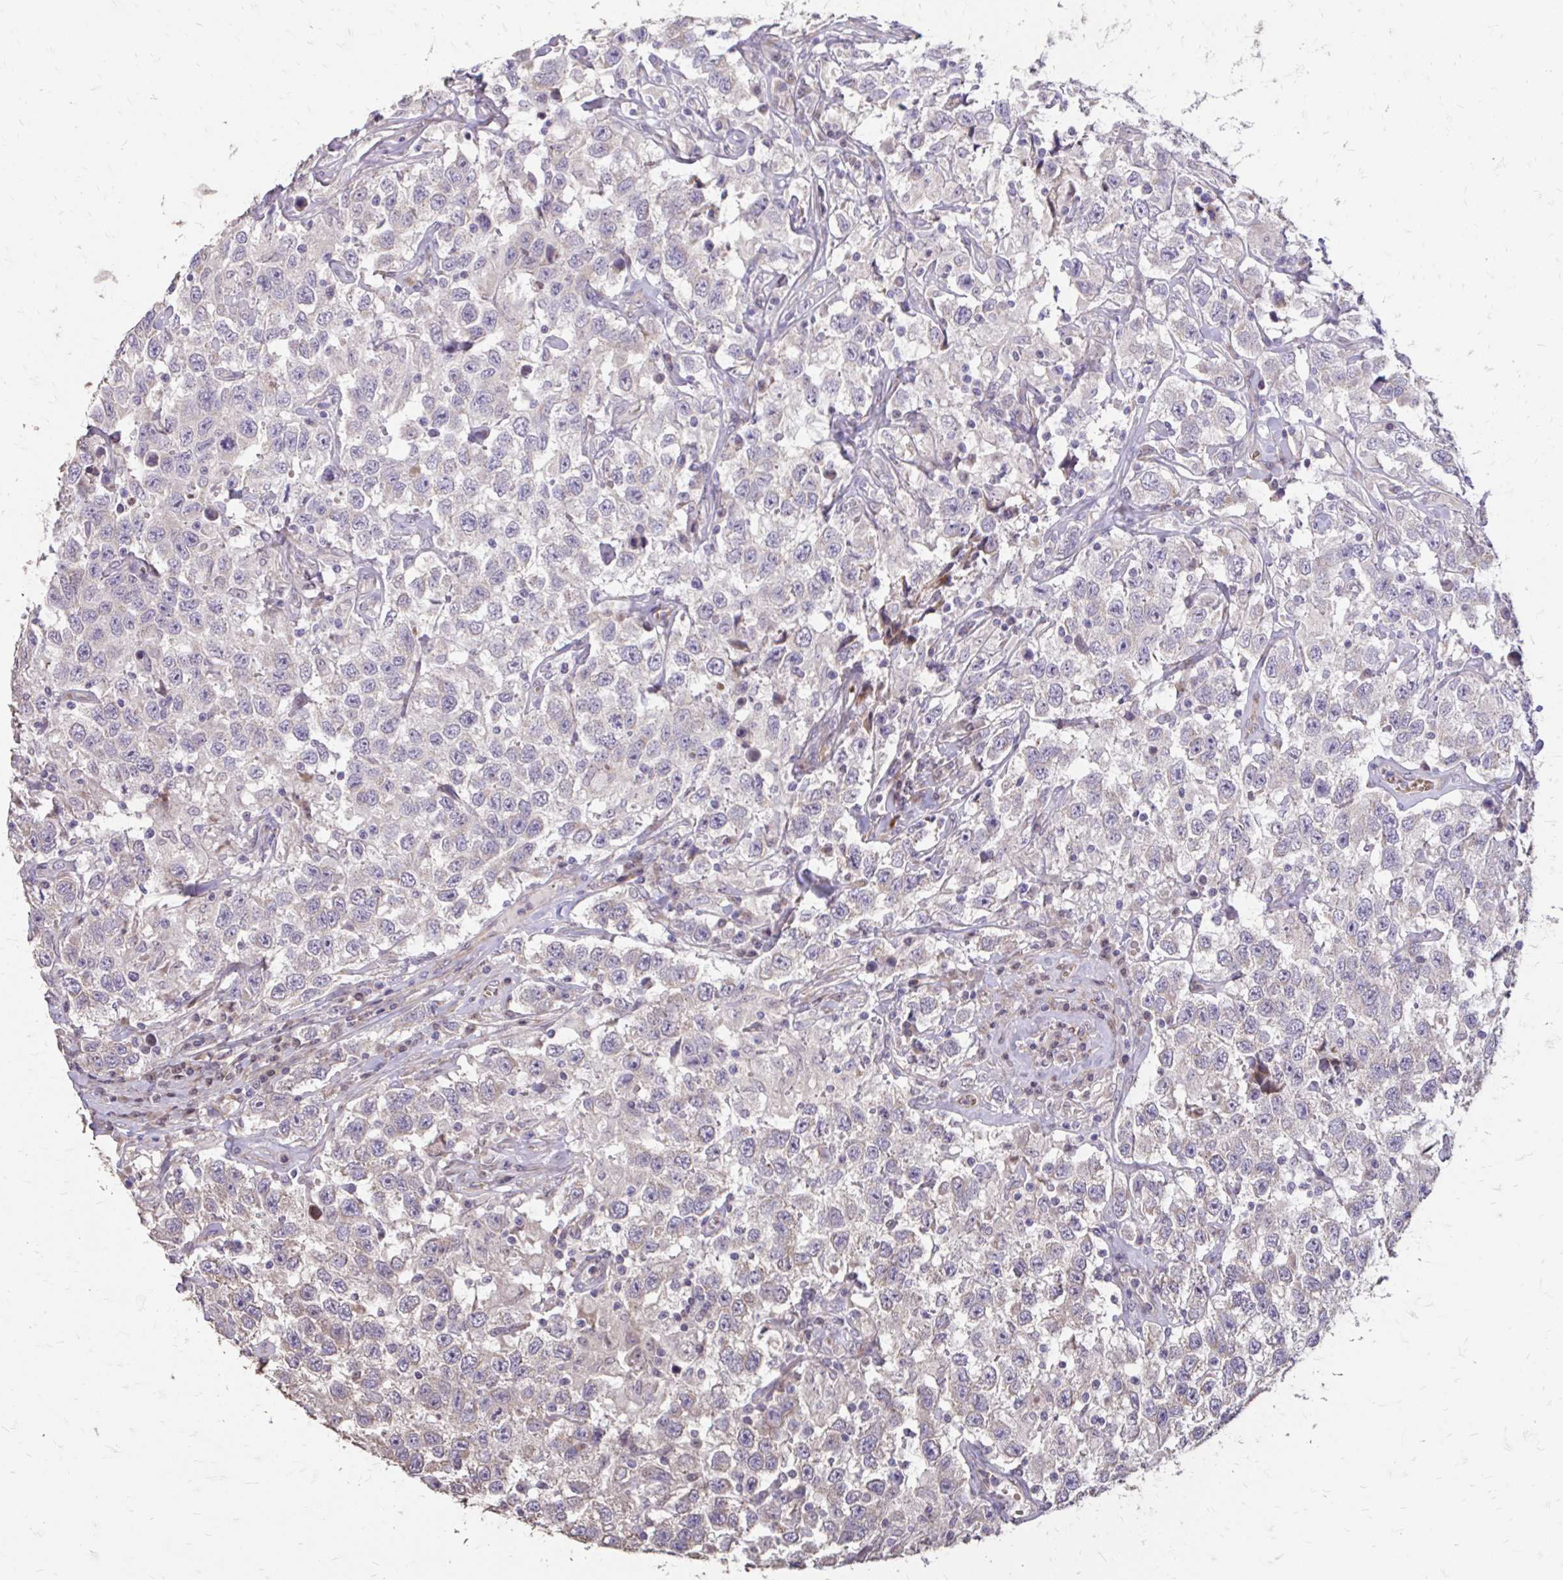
{"staining": {"intensity": "negative", "quantity": "none", "location": "none"}, "tissue": "testis cancer", "cell_type": "Tumor cells", "image_type": "cancer", "snomed": [{"axis": "morphology", "description": "Seminoma, NOS"}, {"axis": "topography", "description": "Testis"}], "caption": "Seminoma (testis) stained for a protein using immunohistochemistry (IHC) shows no staining tumor cells.", "gene": "MYORG", "patient": {"sex": "male", "age": 41}}